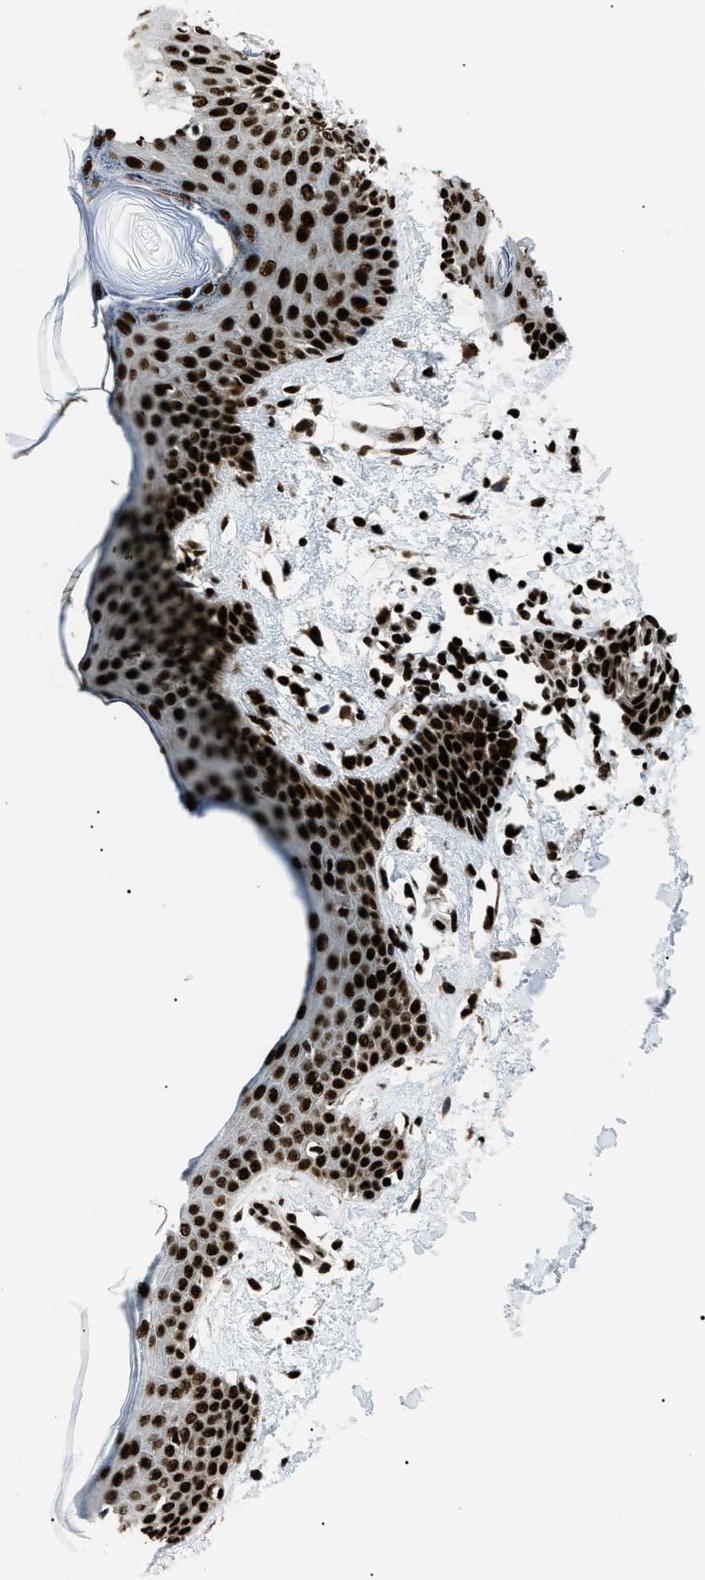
{"staining": {"intensity": "strong", "quantity": ">75%", "location": "nuclear"}, "tissue": "skin", "cell_type": "Fibroblasts", "image_type": "normal", "snomed": [{"axis": "morphology", "description": "Normal tissue, NOS"}, {"axis": "topography", "description": "Skin"}], "caption": "Strong nuclear protein staining is present in about >75% of fibroblasts in skin.", "gene": "HNRNPK", "patient": {"sex": "male", "age": 53}}